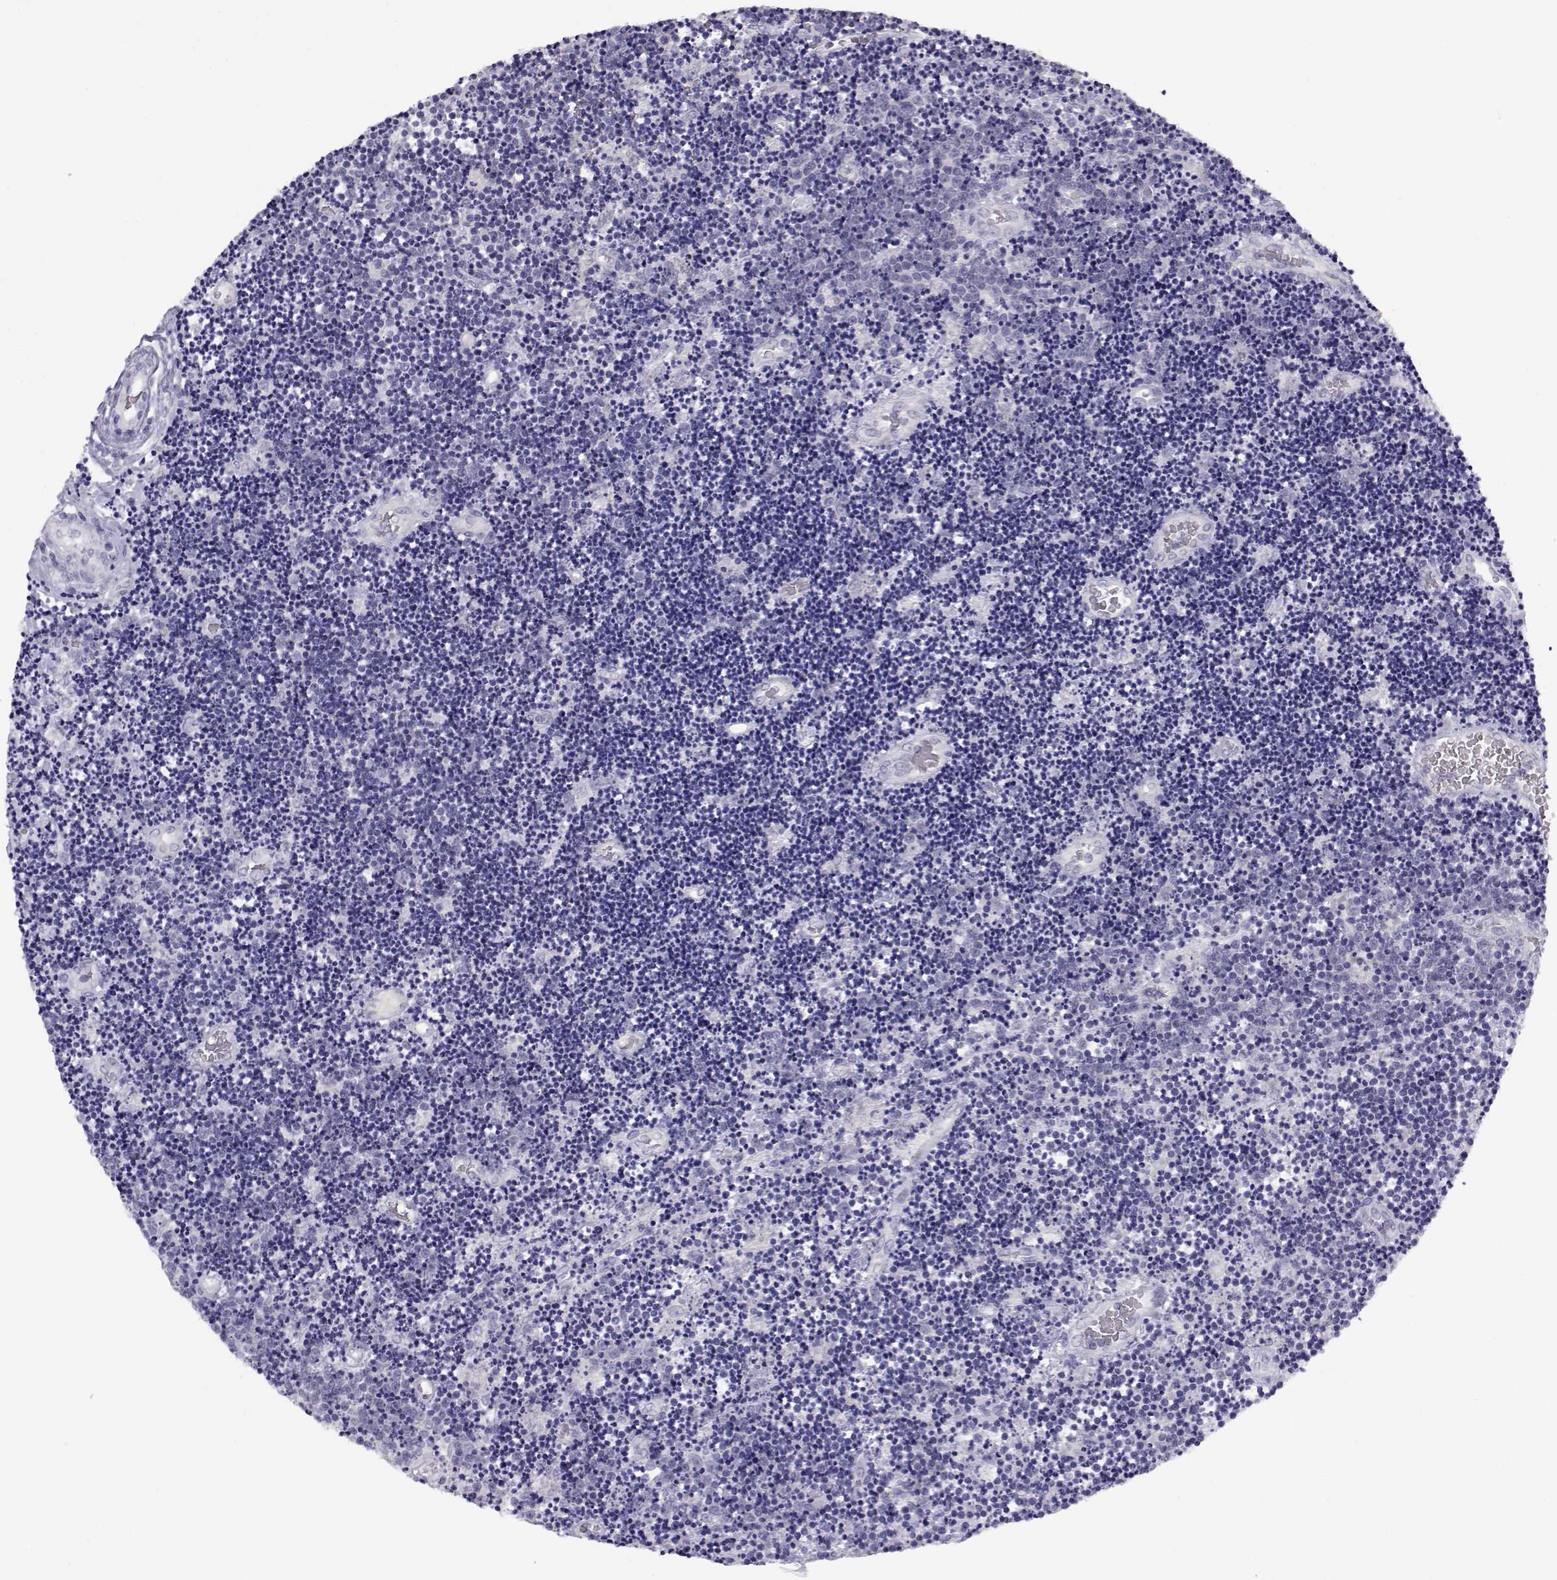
{"staining": {"intensity": "negative", "quantity": "none", "location": "none"}, "tissue": "lymphoma", "cell_type": "Tumor cells", "image_type": "cancer", "snomed": [{"axis": "morphology", "description": "Malignant lymphoma, non-Hodgkin's type, Low grade"}, {"axis": "topography", "description": "Brain"}], "caption": "DAB immunohistochemical staining of human malignant lymphoma, non-Hodgkin's type (low-grade) exhibits no significant staining in tumor cells. The staining was performed using DAB (3,3'-diaminobenzidine) to visualize the protein expression in brown, while the nuclei were stained in blue with hematoxylin (Magnification: 20x).", "gene": "CFAP77", "patient": {"sex": "female", "age": 66}}